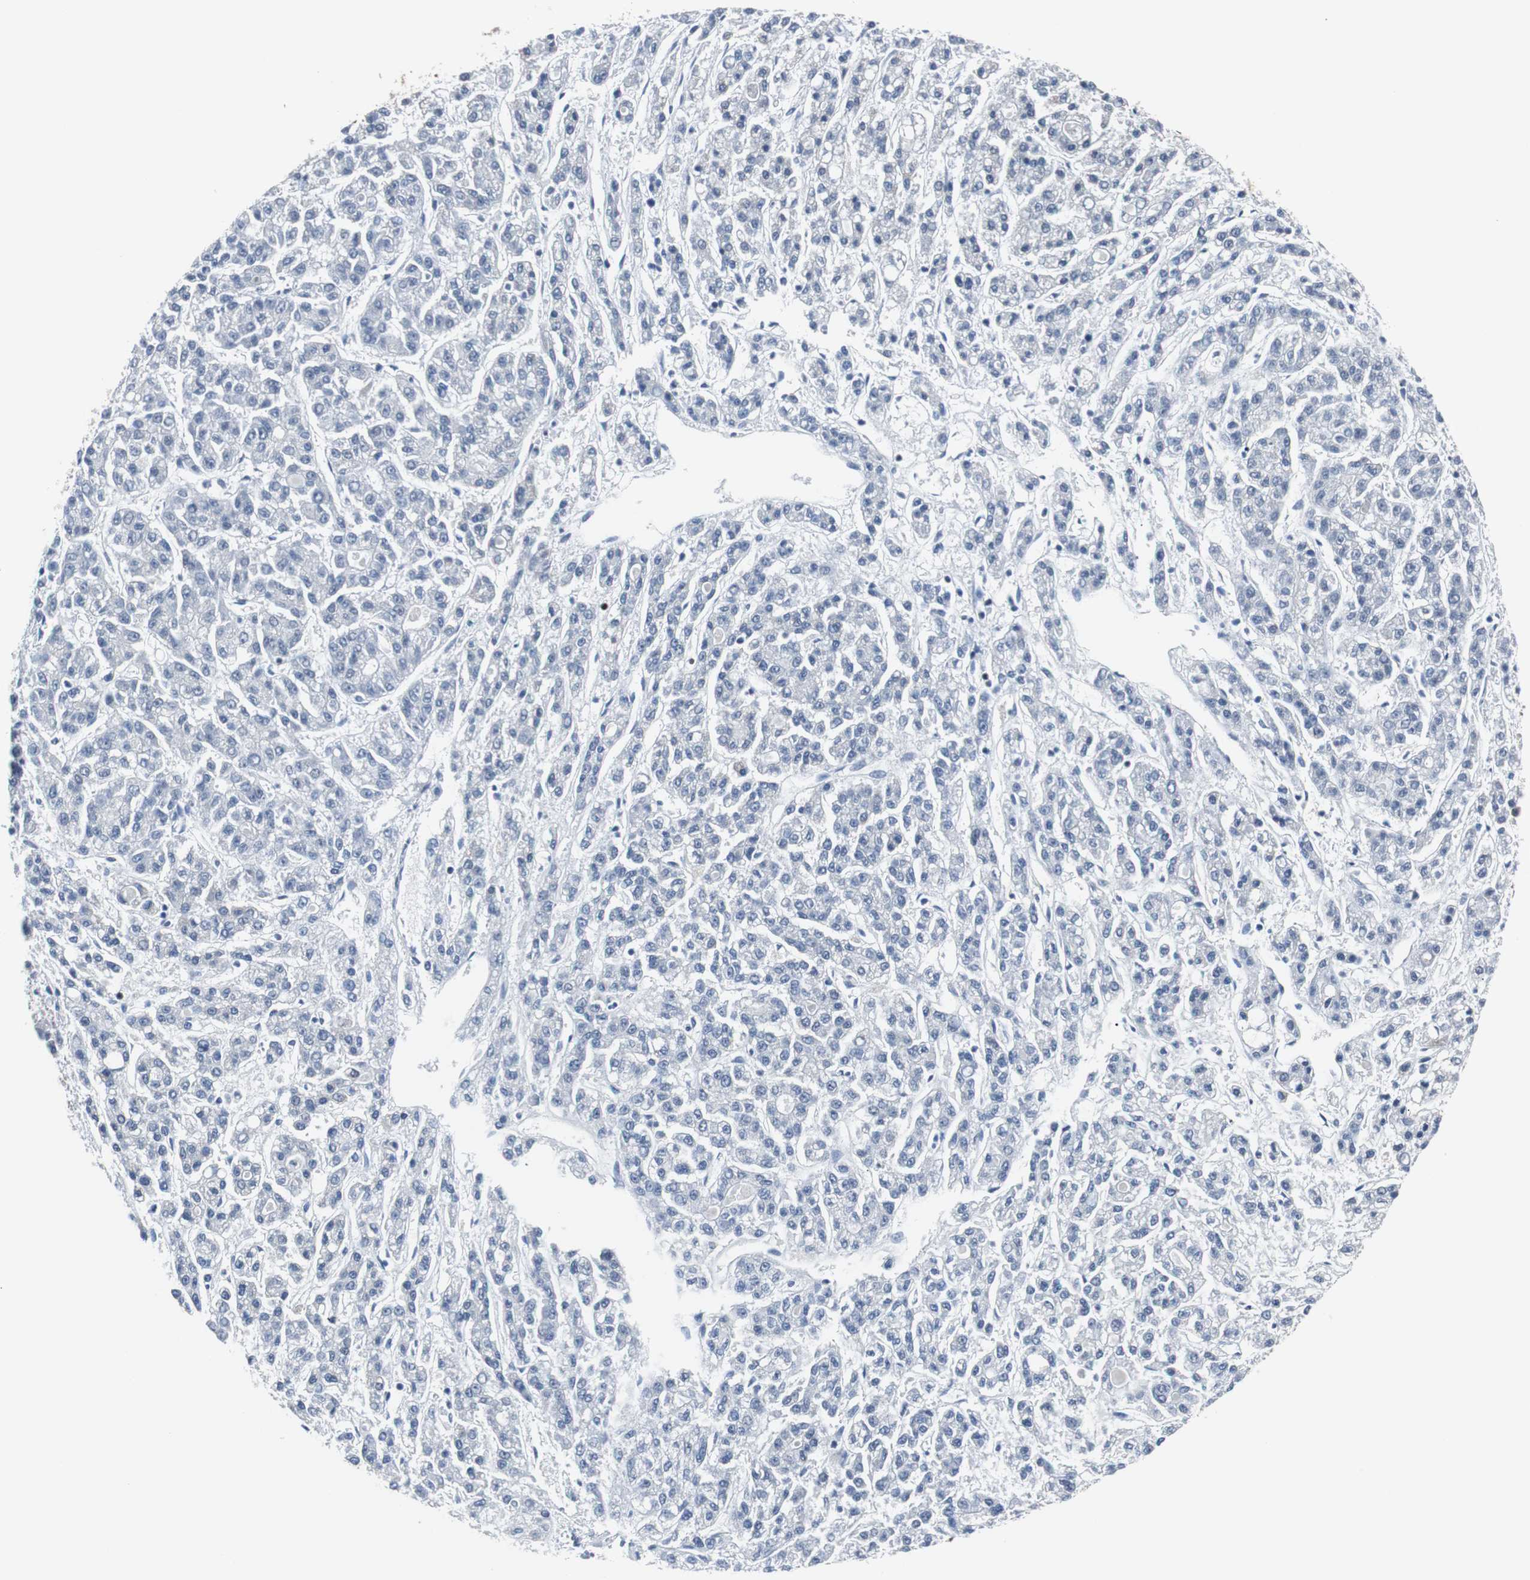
{"staining": {"intensity": "negative", "quantity": "none", "location": "none"}, "tissue": "liver cancer", "cell_type": "Tumor cells", "image_type": "cancer", "snomed": [{"axis": "morphology", "description": "Carcinoma, Hepatocellular, NOS"}, {"axis": "topography", "description": "Liver"}], "caption": "IHC of human liver cancer reveals no expression in tumor cells.", "gene": "ZHX2", "patient": {"sex": "male", "age": 70}}